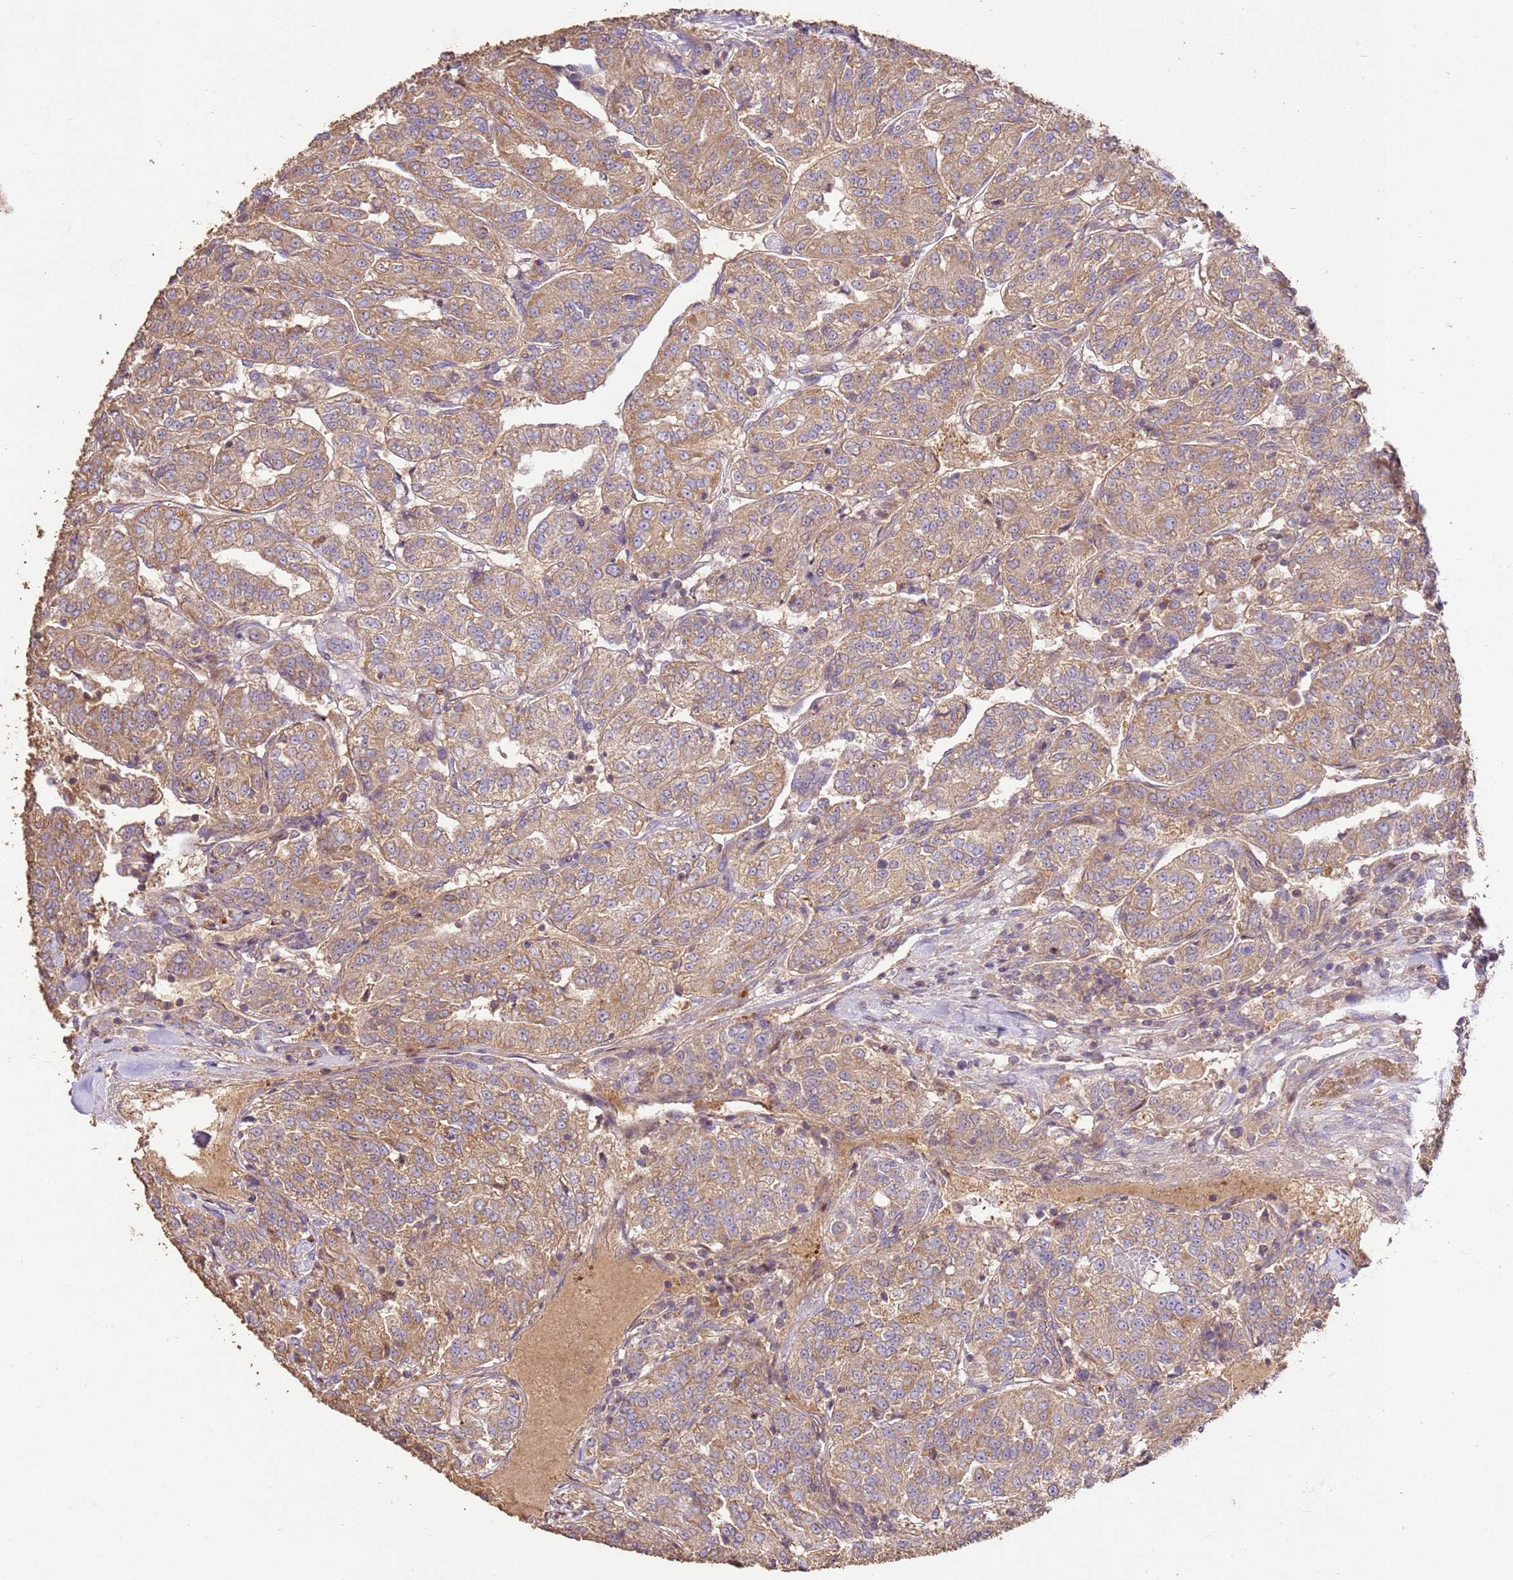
{"staining": {"intensity": "moderate", "quantity": ">75%", "location": "cytoplasmic/membranous"}, "tissue": "renal cancer", "cell_type": "Tumor cells", "image_type": "cancer", "snomed": [{"axis": "morphology", "description": "Adenocarcinoma, NOS"}, {"axis": "topography", "description": "Kidney"}], "caption": "Brown immunohistochemical staining in renal cancer (adenocarcinoma) displays moderate cytoplasmic/membranous staining in about >75% of tumor cells. Immunohistochemistry stains the protein of interest in brown and the nuclei are stained blue.", "gene": "LRRC28", "patient": {"sex": "female", "age": 63}}